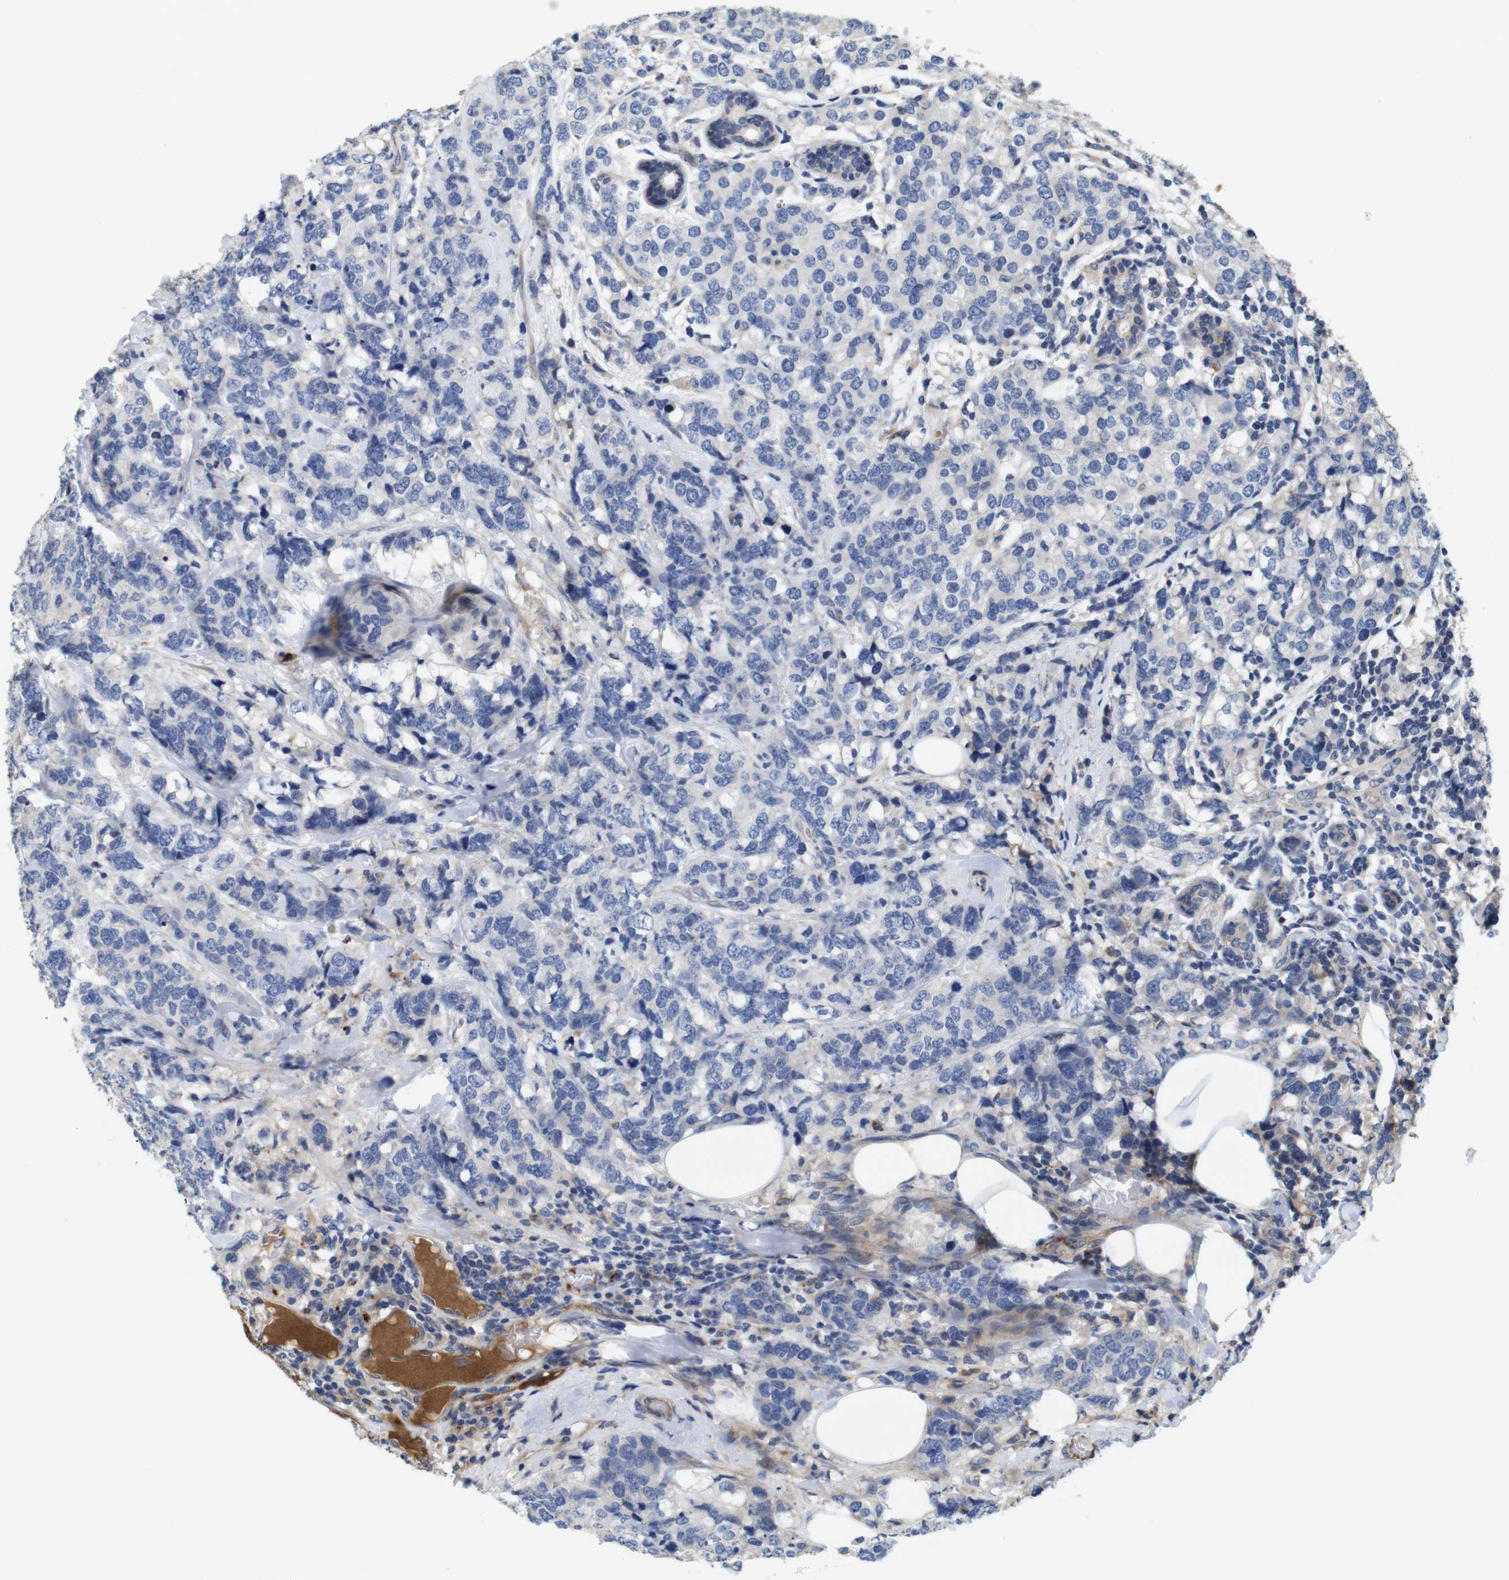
{"staining": {"intensity": "negative", "quantity": "none", "location": "none"}, "tissue": "breast cancer", "cell_type": "Tumor cells", "image_type": "cancer", "snomed": [{"axis": "morphology", "description": "Lobular carcinoma"}, {"axis": "topography", "description": "Breast"}], "caption": "DAB (3,3'-diaminobenzidine) immunohistochemical staining of human breast lobular carcinoma demonstrates no significant staining in tumor cells.", "gene": "SPRY3", "patient": {"sex": "female", "age": 59}}